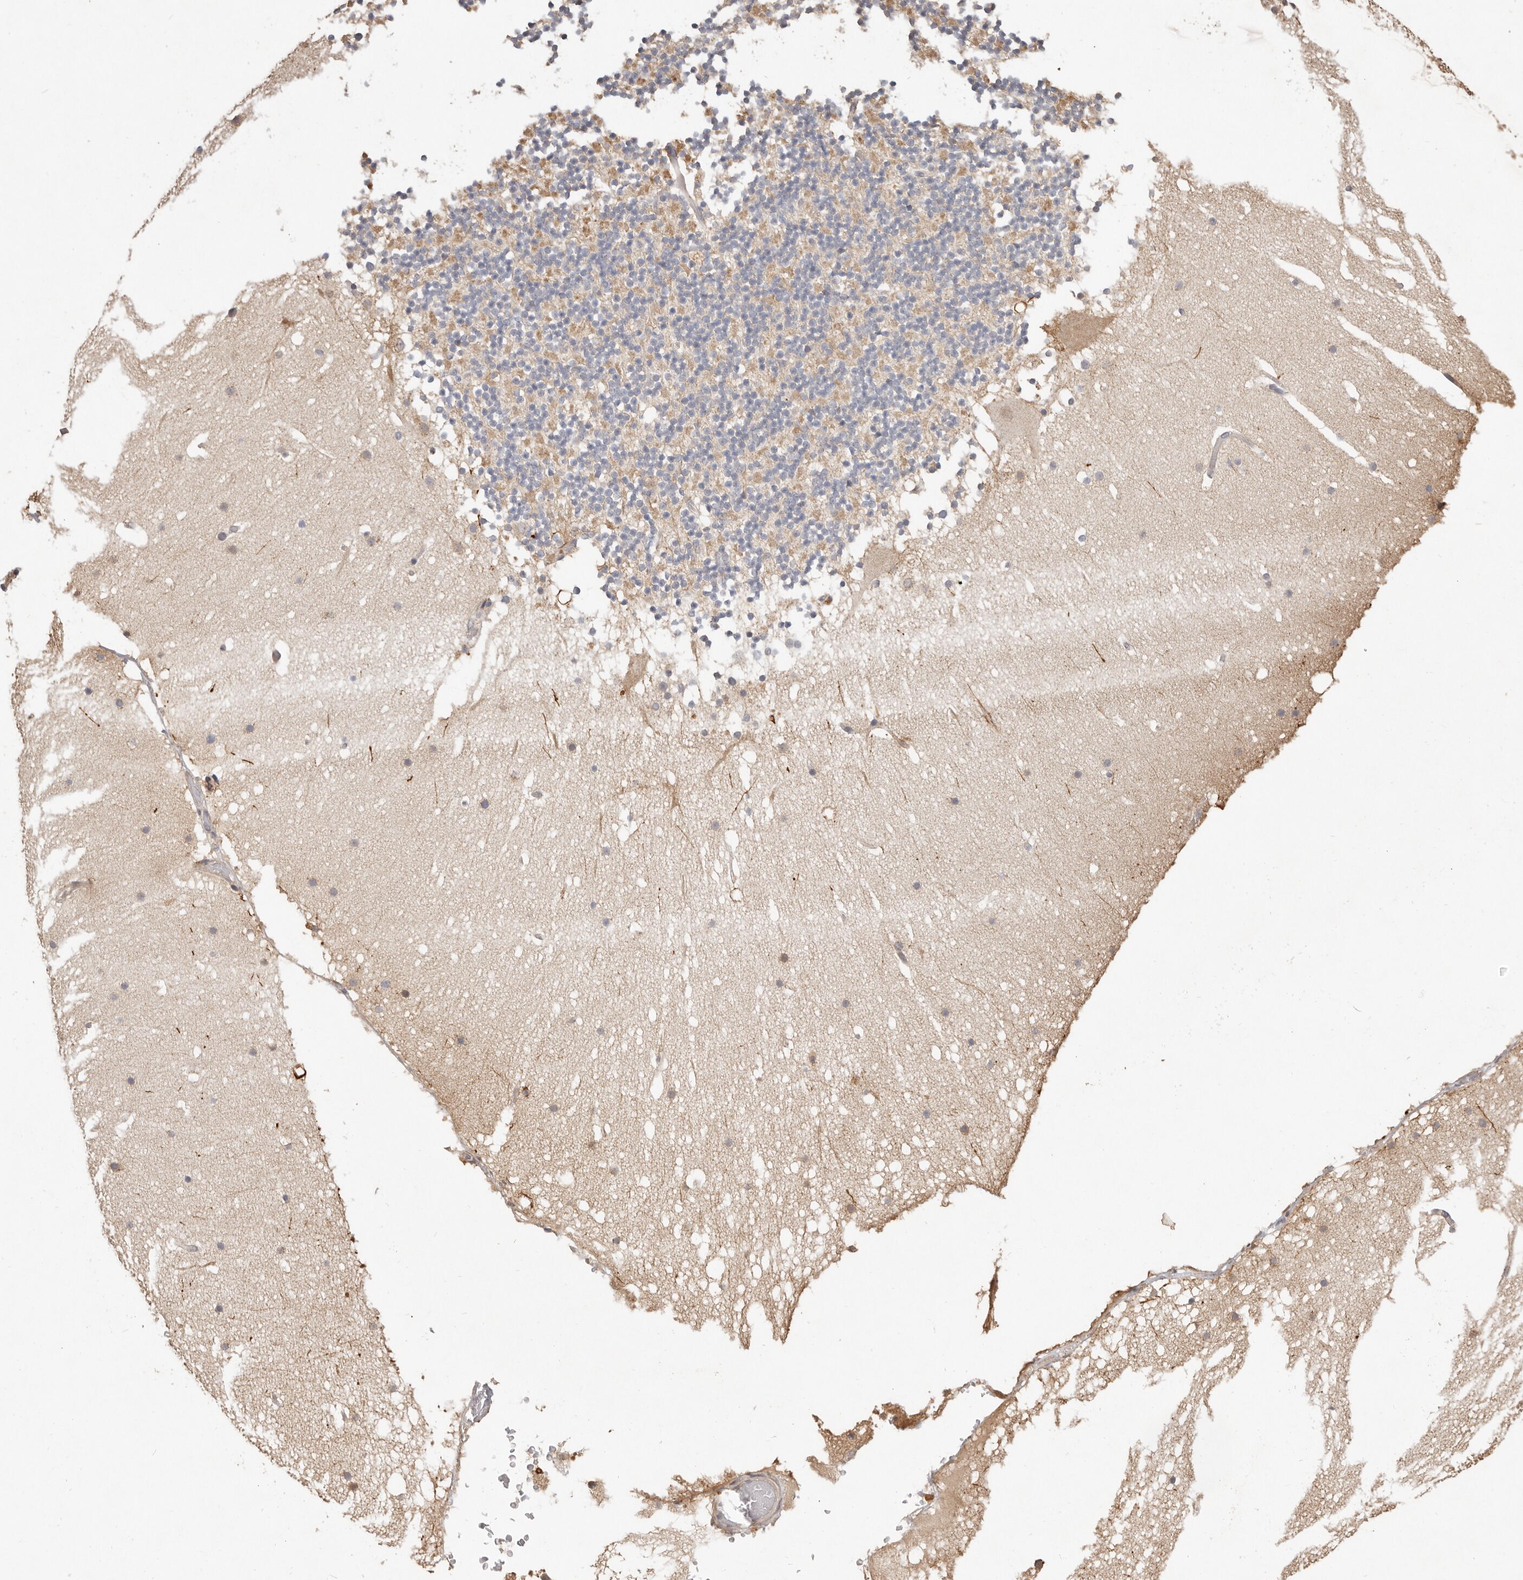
{"staining": {"intensity": "negative", "quantity": "none", "location": "none"}, "tissue": "cerebellum", "cell_type": "Cells in granular layer", "image_type": "normal", "snomed": [{"axis": "morphology", "description": "Normal tissue, NOS"}, {"axis": "topography", "description": "Cerebellum"}], "caption": "Cerebellum stained for a protein using immunohistochemistry shows no positivity cells in granular layer.", "gene": "MTFR2", "patient": {"sex": "male", "age": 57}}